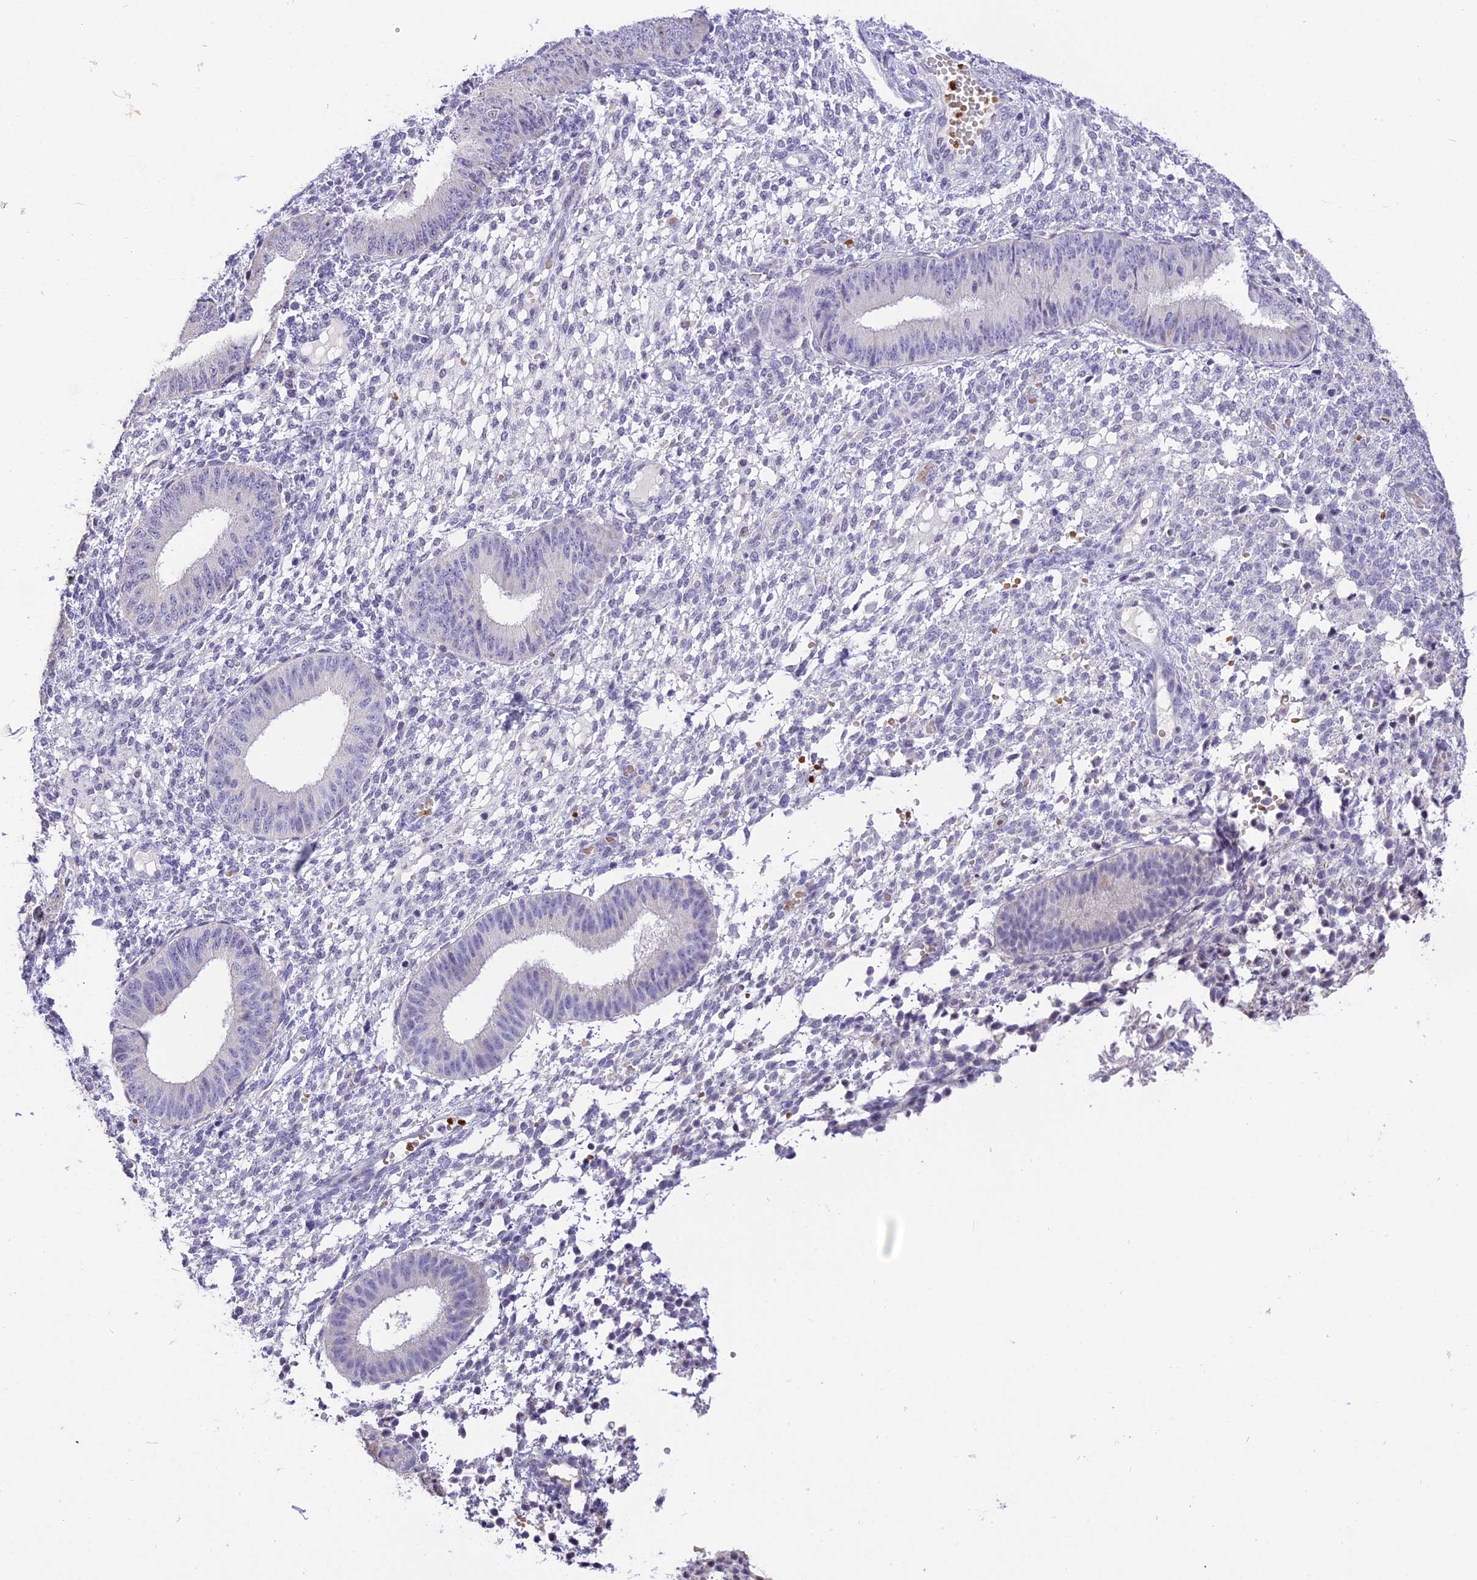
{"staining": {"intensity": "negative", "quantity": "none", "location": "none"}, "tissue": "endometrium", "cell_type": "Cells in endometrial stroma", "image_type": "normal", "snomed": [{"axis": "morphology", "description": "Normal tissue, NOS"}, {"axis": "topography", "description": "Endometrium"}], "caption": "Cells in endometrial stroma are negative for protein expression in benign human endometrium. Nuclei are stained in blue.", "gene": "AHSP", "patient": {"sex": "female", "age": 49}}